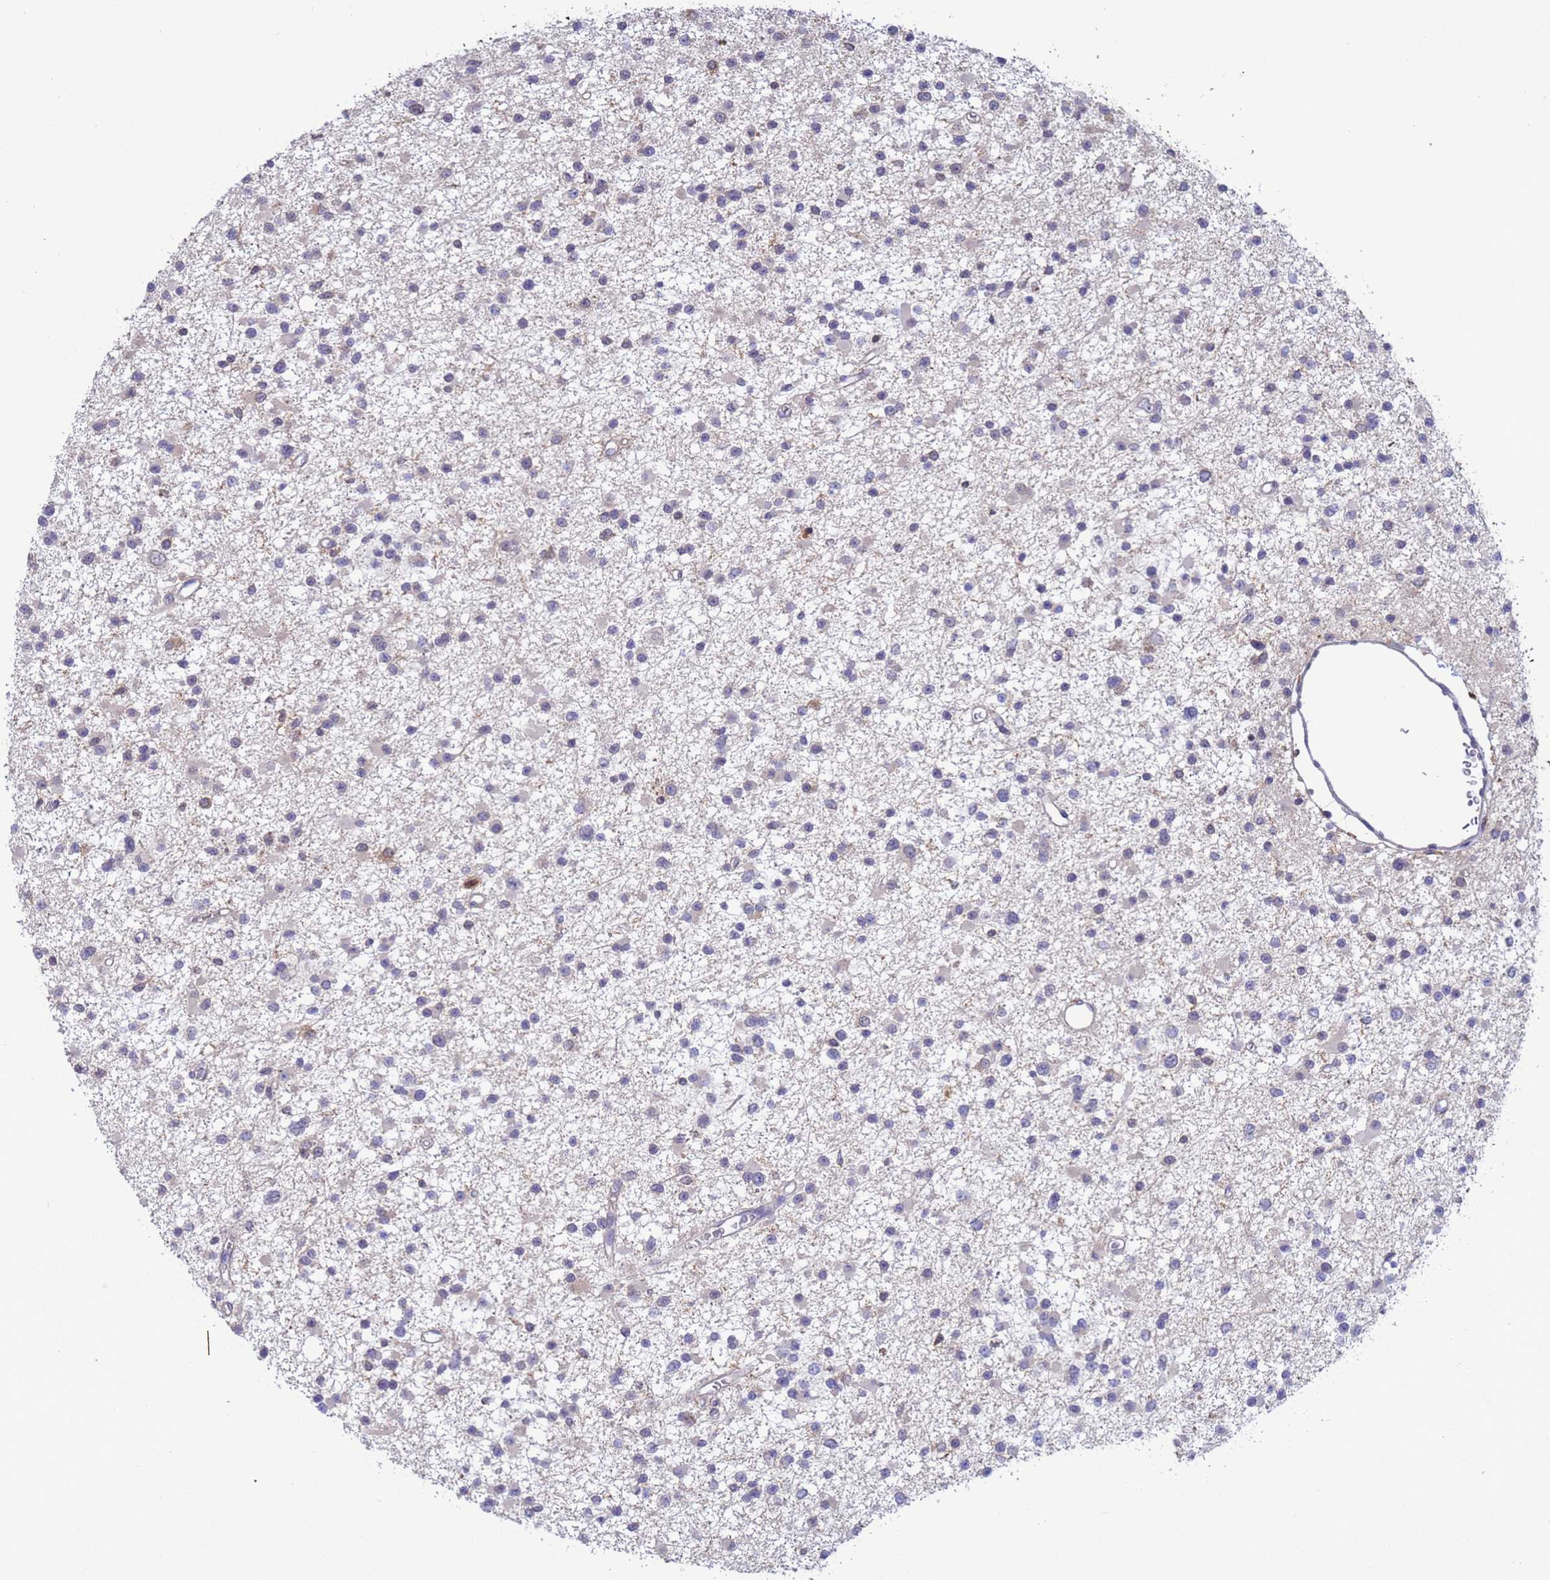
{"staining": {"intensity": "negative", "quantity": "none", "location": "none"}, "tissue": "glioma", "cell_type": "Tumor cells", "image_type": "cancer", "snomed": [{"axis": "morphology", "description": "Glioma, malignant, Low grade"}, {"axis": "topography", "description": "Brain"}], "caption": "IHC photomicrograph of malignant glioma (low-grade) stained for a protein (brown), which reveals no positivity in tumor cells. The staining was performed using DAB (3,3'-diaminobenzidine) to visualize the protein expression in brown, while the nuclei were stained in blue with hematoxylin (Magnification: 20x).", "gene": "AMPD3", "patient": {"sex": "female", "age": 22}}